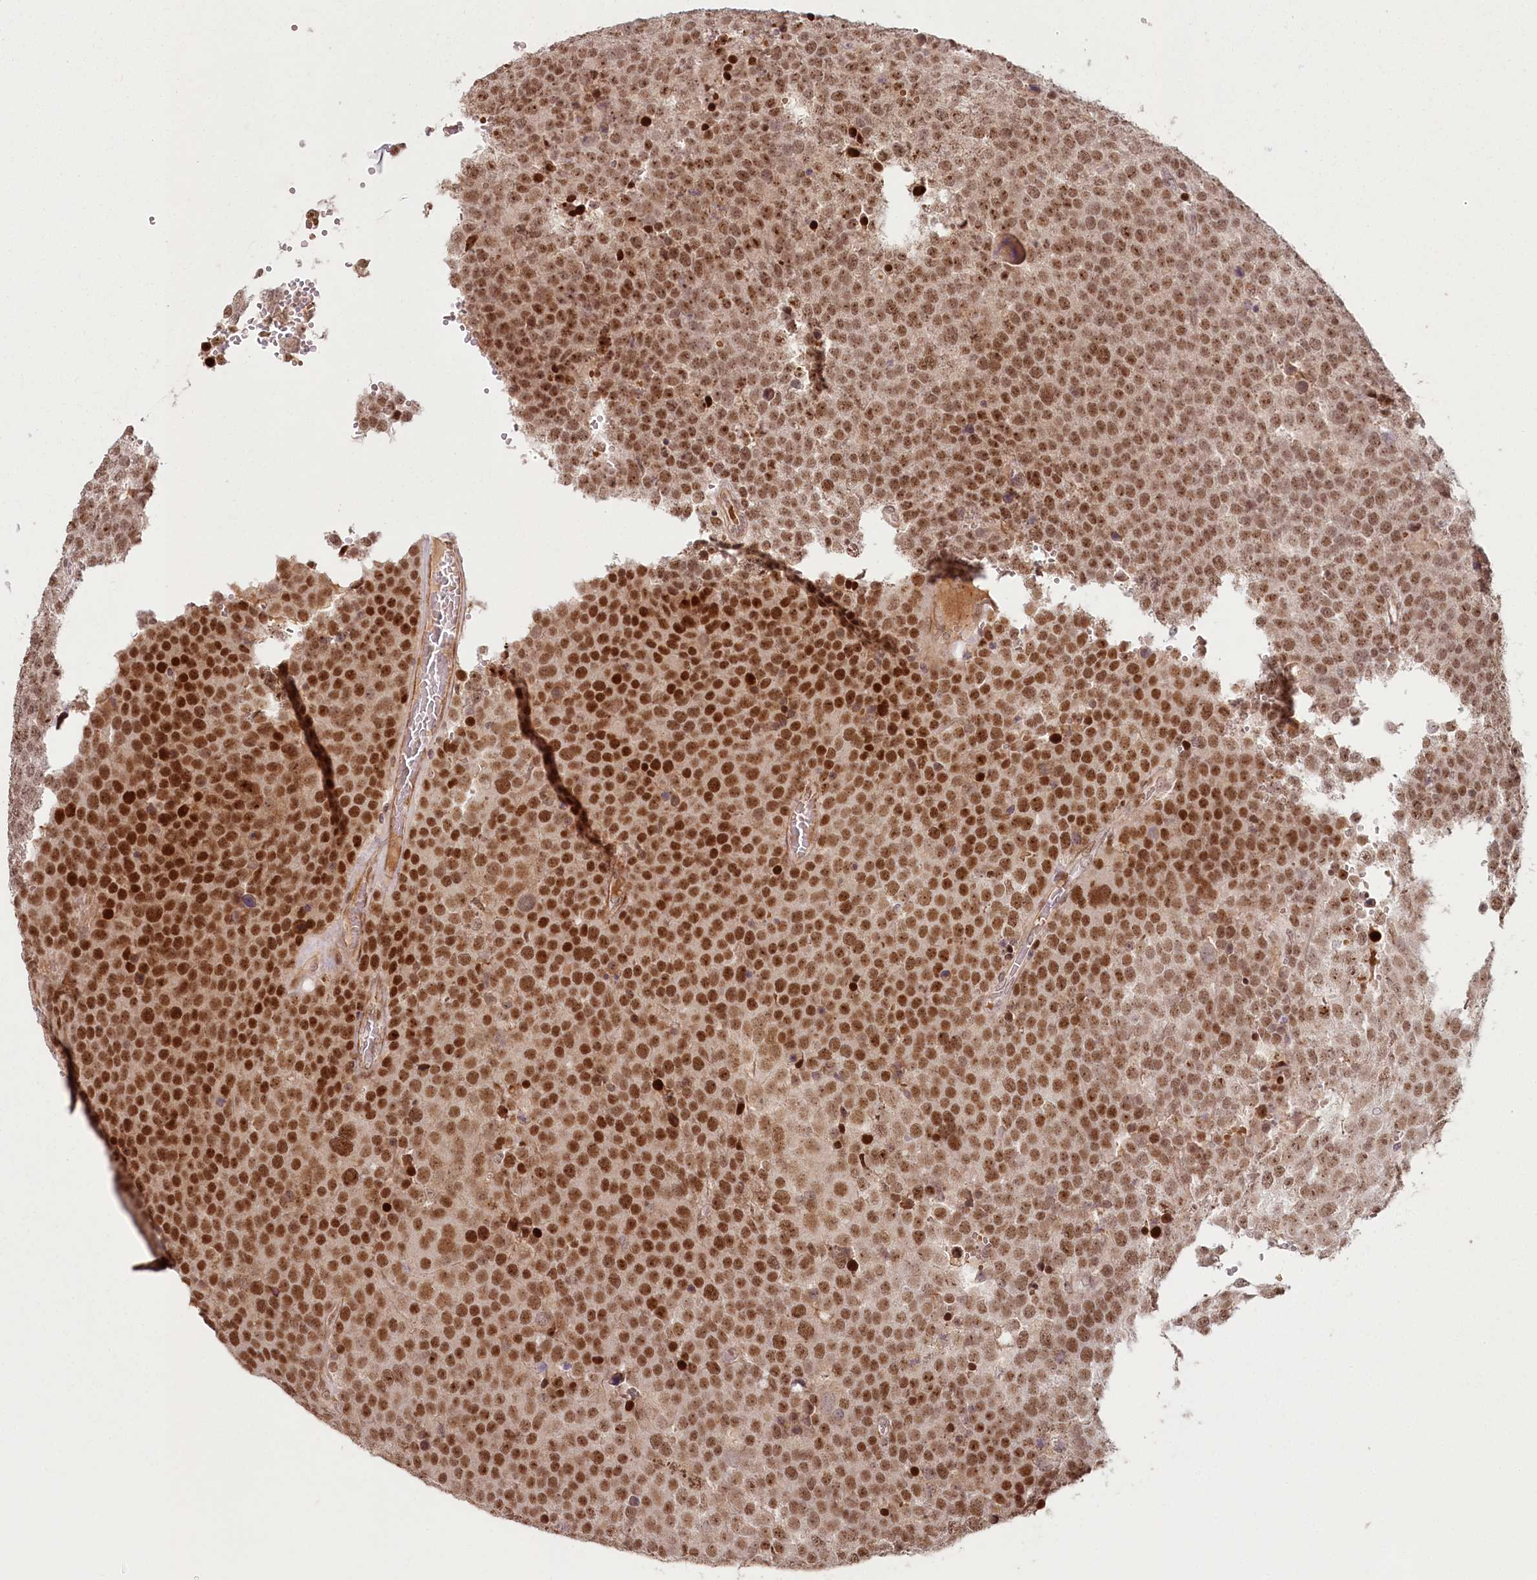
{"staining": {"intensity": "moderate", "quantity": ">75%", "location": "nuclear"}, "tissue": "testis cancer", "cell_type": "Tumor cells", "image_type": "cancer", "snomed": [{"axis": "morphology", "description": "Seminoma, NOS"}, {"axis": "topography", "description": "Testis"}], "caption": "Immunohistochemistry (IHC) (DAB (3,3'-diaminobenzidine)) staining of testis cancer exhibits moderate nuclear protein expression in approximately >75% of tumor cells.", "gene": "FAM204A", "patient": {"sex": "male", "age": 71}}